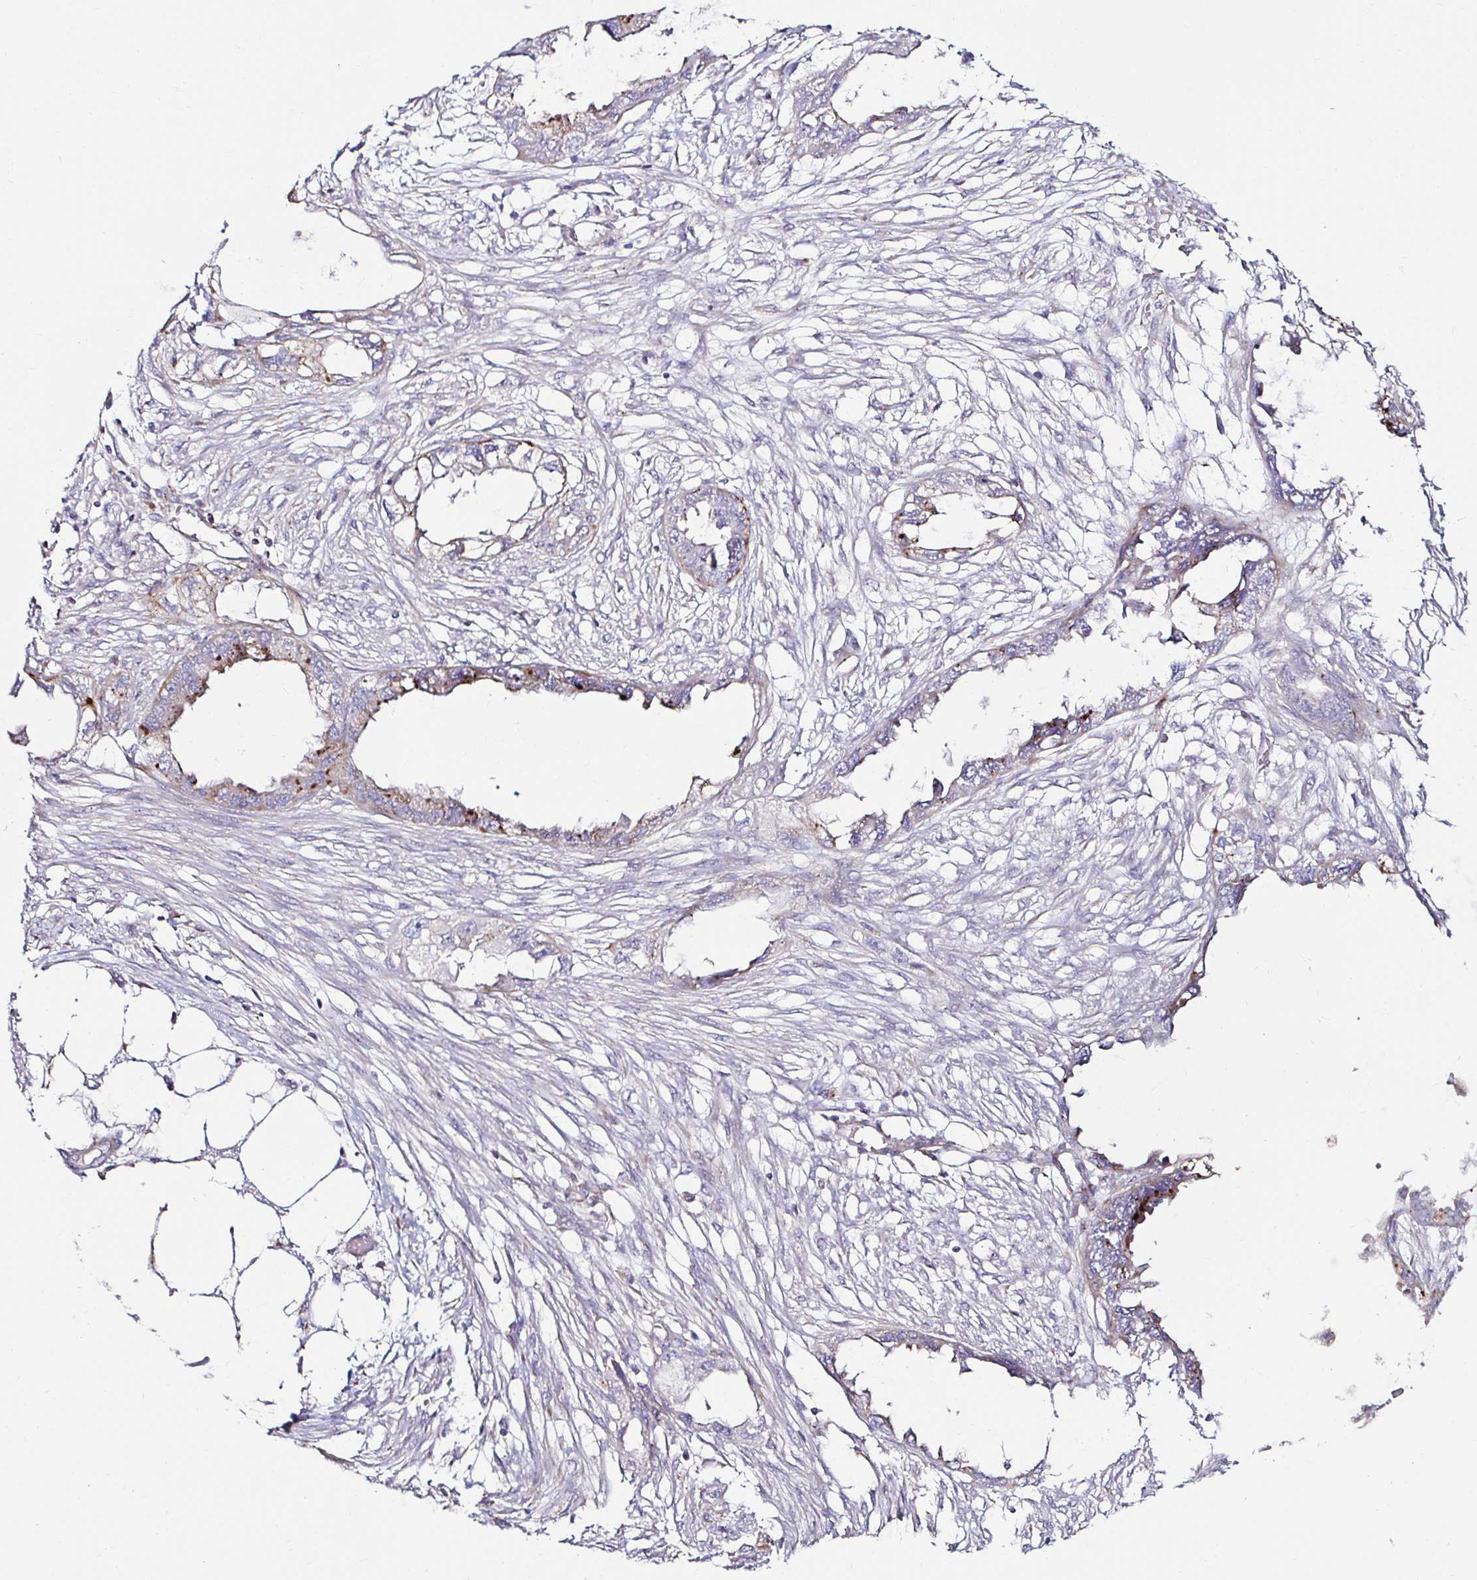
{"staining": {"intensity": "moderate", "quantity": "<25%", "location": "cytoplasmic/membranous"}, "tissue": "endometrial cancer", "cell_type": "Tumor cells", "image_type": "cancer", "snomed": [{"axis": "morphology", "description": "Adenocarcinoma, NOS"}, {"axis": "morphology", "description": "Adenocarcinoma, metastatic, NOS"}, {"axis": "topography", "description": "Adipose tissue"}, {"axis": "topography", "description": "Endometrium"}], "caption": "Metastatic adenocarcinoma (endometrial) tissue demonstrates moderate cytoplasmic/membranous positivity in about <25% of tumor cells, visualized by immunohistochemistry. The staining was performed using DAB to visualize the protein expression in brown, while the nuclei were stained in blue with hematoxylin (Magnification: 20x).", "gene": "GALNS", "patient": {"sex": "female", "age": 67}}